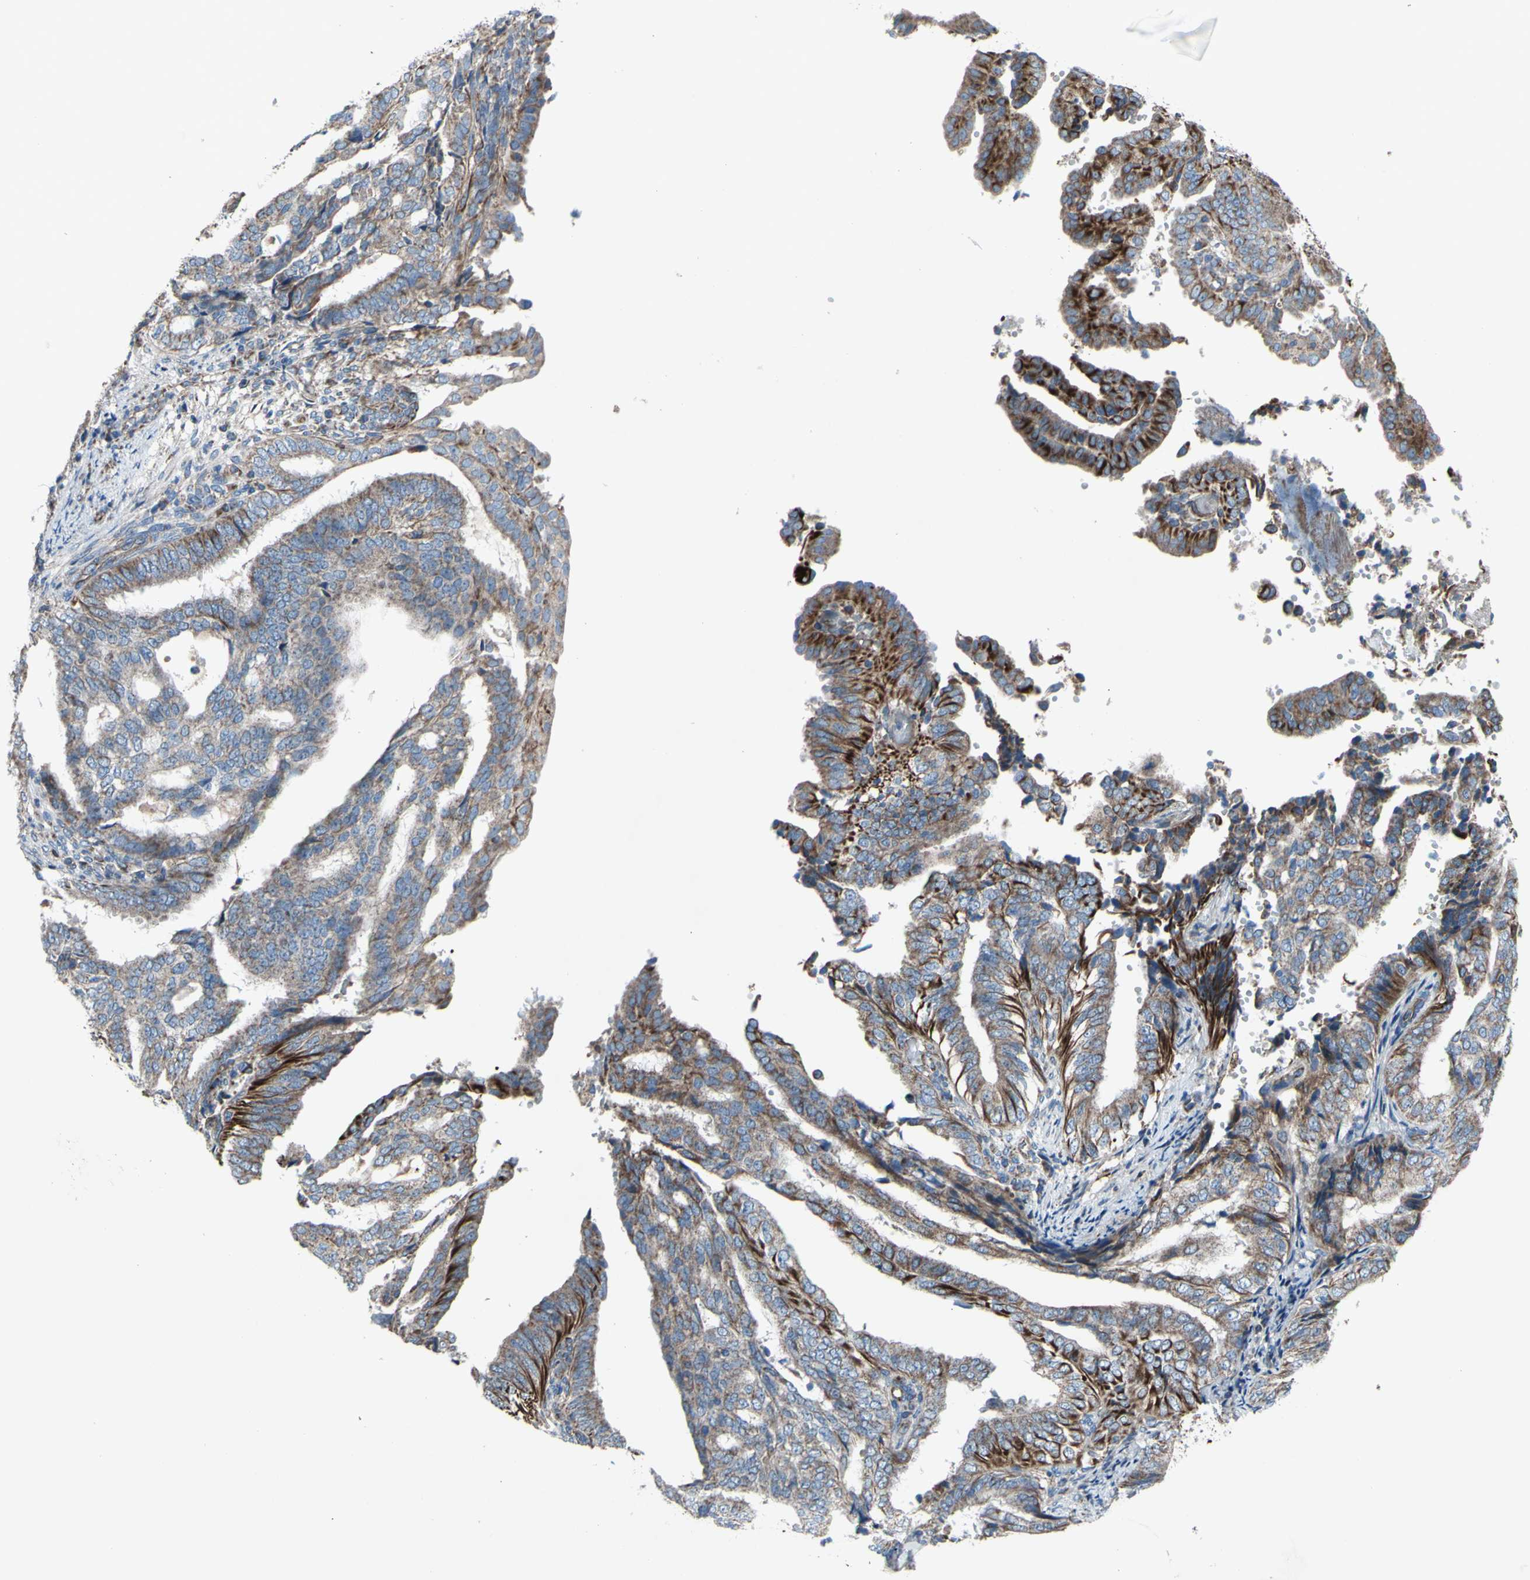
{"staining": {"intensity": "weak", "quantity": ">75%", "location": "cytoplasmic/membranous"}, "tissue": "endometrial cancer", "cell_type": "Tumor cells", "image_type": "cancer", "snomed": [{"axis": "morphology", "description": "Adenocarcinoma, NOS"}, {"axis": "topography", "description": "Endometrium"}], "caption": "Adenocarcinoma (endometrial) tissue reveals weak cytoplasmic/membranous expression in approximately >75% of tumor cells", "gene": "EMC7", "patient": {"sex": "female", "age": 58}}